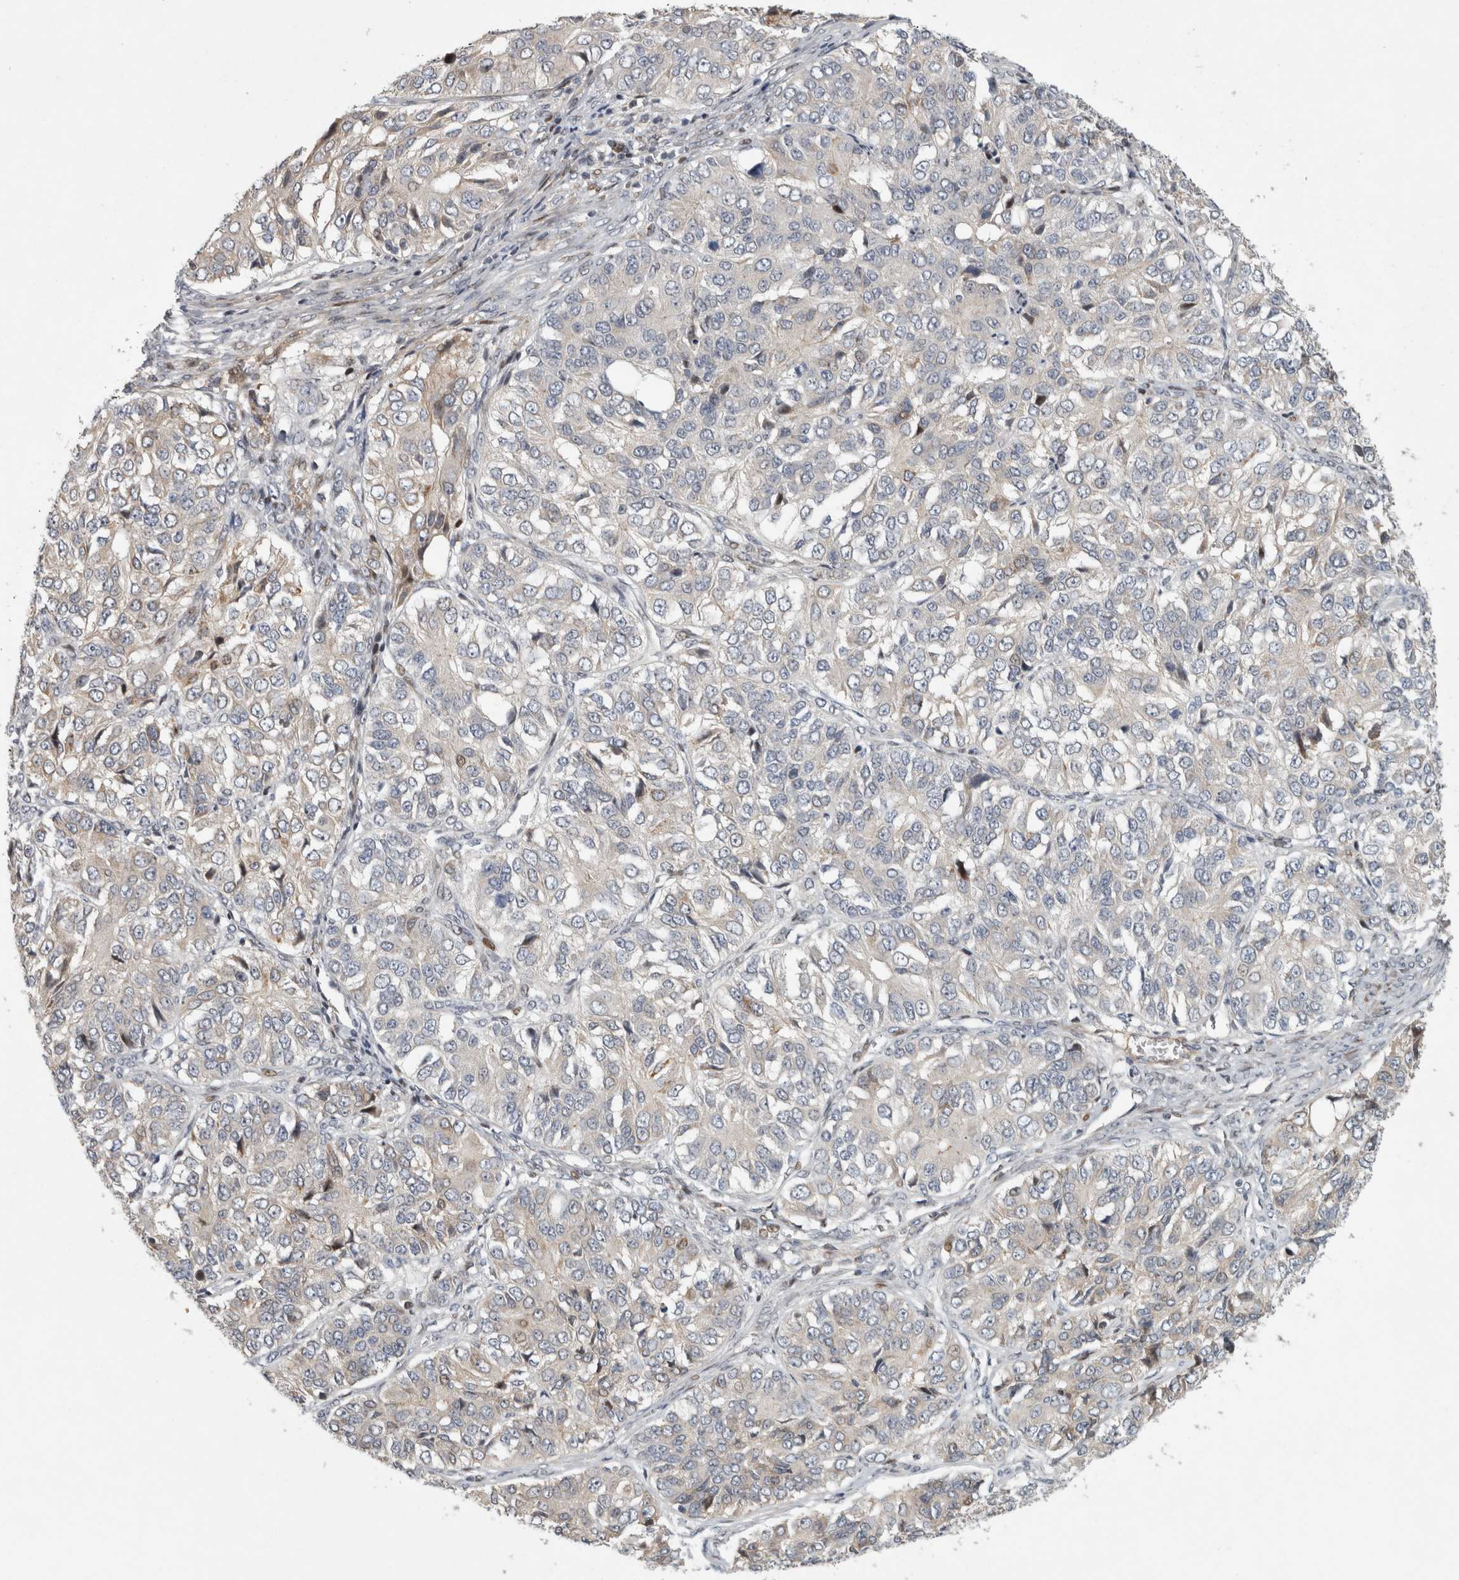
{"staining": {"intensity": "negative", "quantity": "none", "location": "none"}, "tissue": "ovarian cancer", "cell_type": "Tumor cells", "image_type": "cancer", "snomed": [{"axis": "morphology", "description": "Carcinoma, endometroid"}, {"axis": "topography", "description": "Ovary"}], "caption": "Immunohistochemistry micrograph of human endometroid carcinoma (ovarian) stained for a protein (brown), which displays no expression in tumor cells.", "gene": "RBM48", "patient": {"sex": "female", "age": 51}}